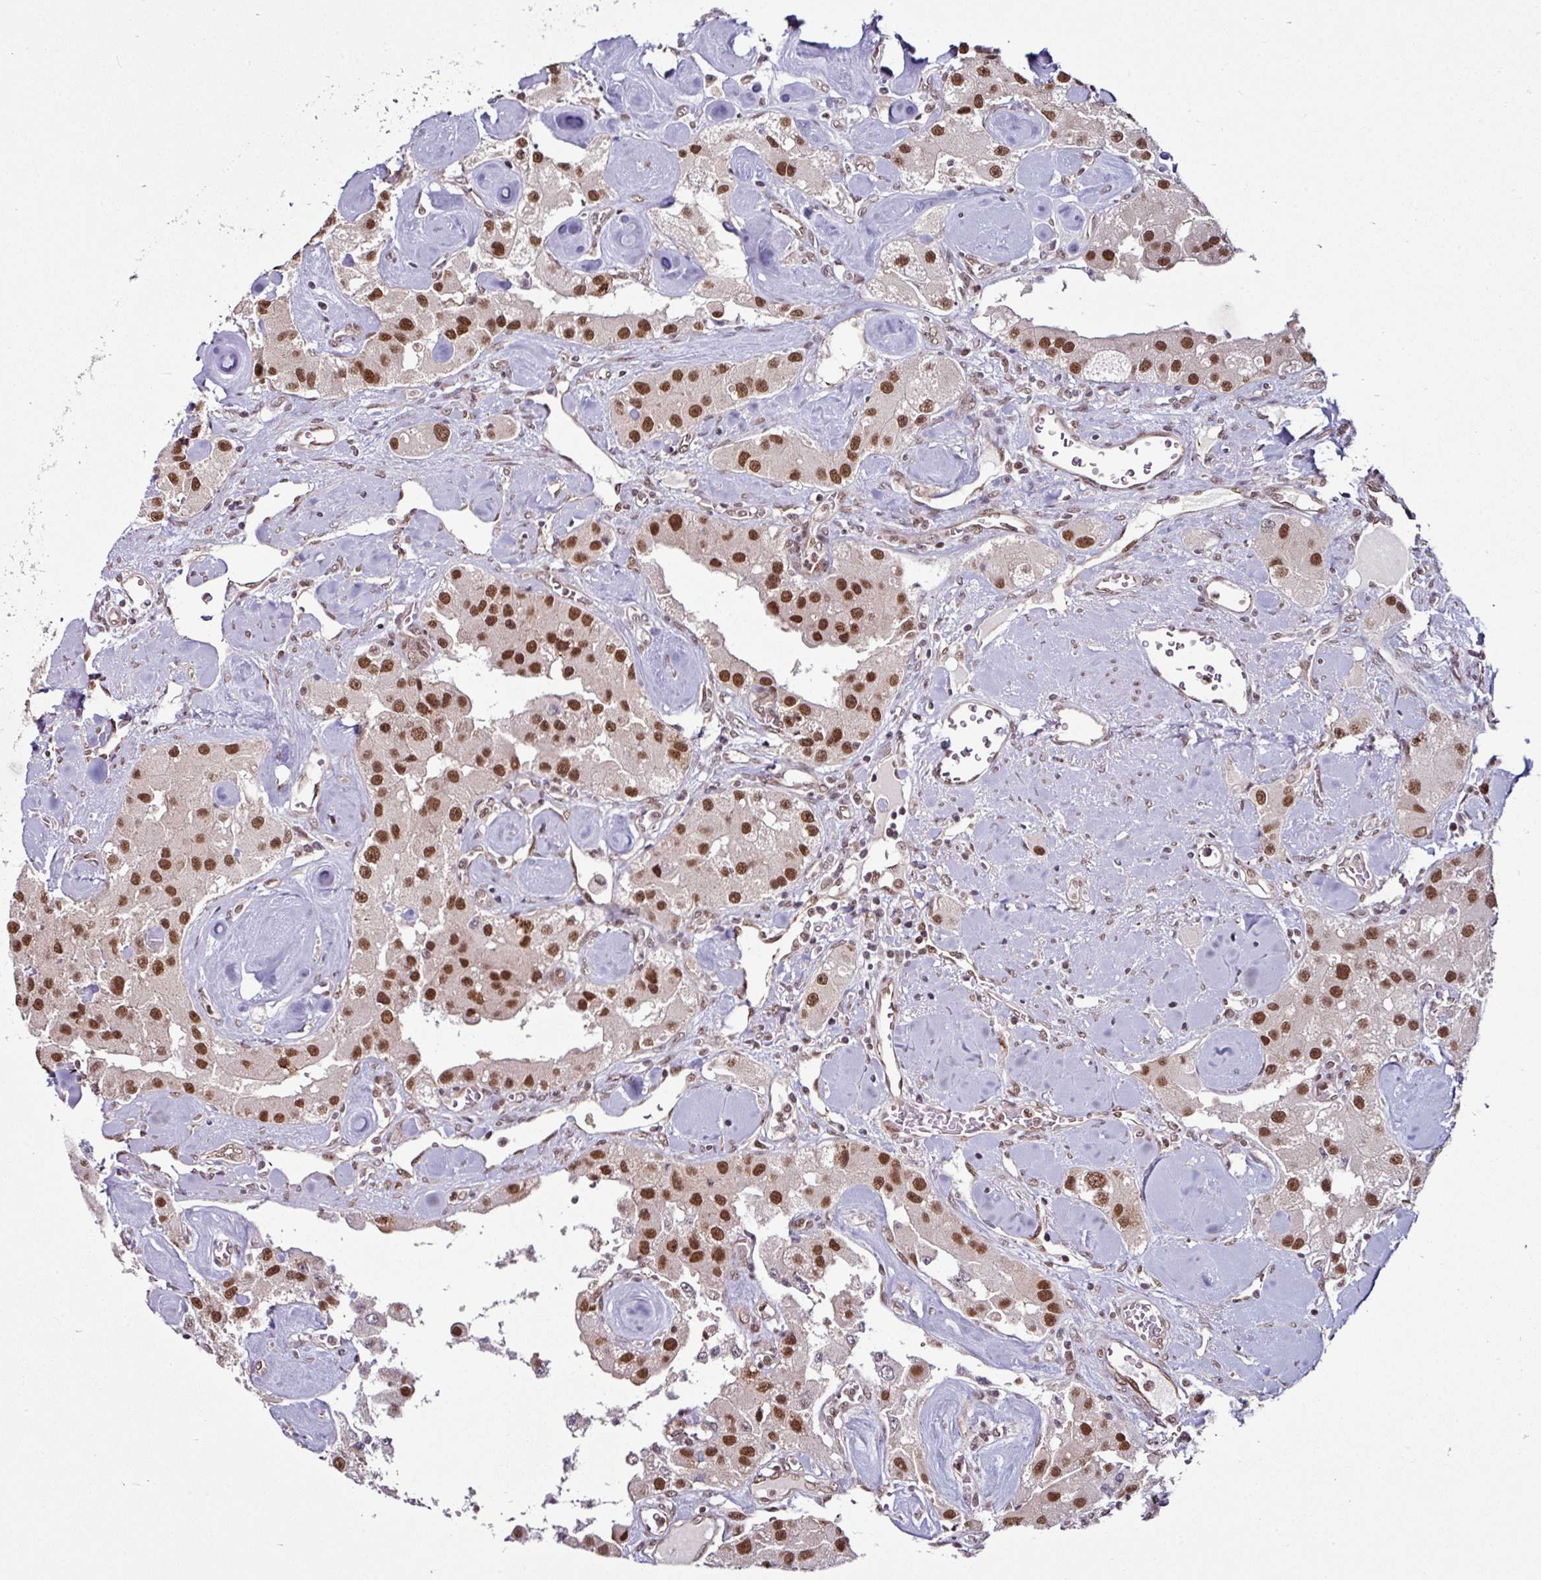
{"staining": {"intensity": "strong", "quantity": ">75%", "location": "nuclear"}, "tissue": "carcinoid", "cell_type": "Tumor cells", "image_type": "cancer", "snomed": [{"axis": "morphology", "description": "Carcinoid, malignant, NOS"}, {"axis": "topography", "description": "Pancreas"}], "caption": "IHC micrograph of human carcinoid stained for a protein (brown), which shows high levels of strong nuclear staining in approximately >75% of tumor cells.", "gene": "MORF4L2", "patient": {"sex": "male", "age": 41}}